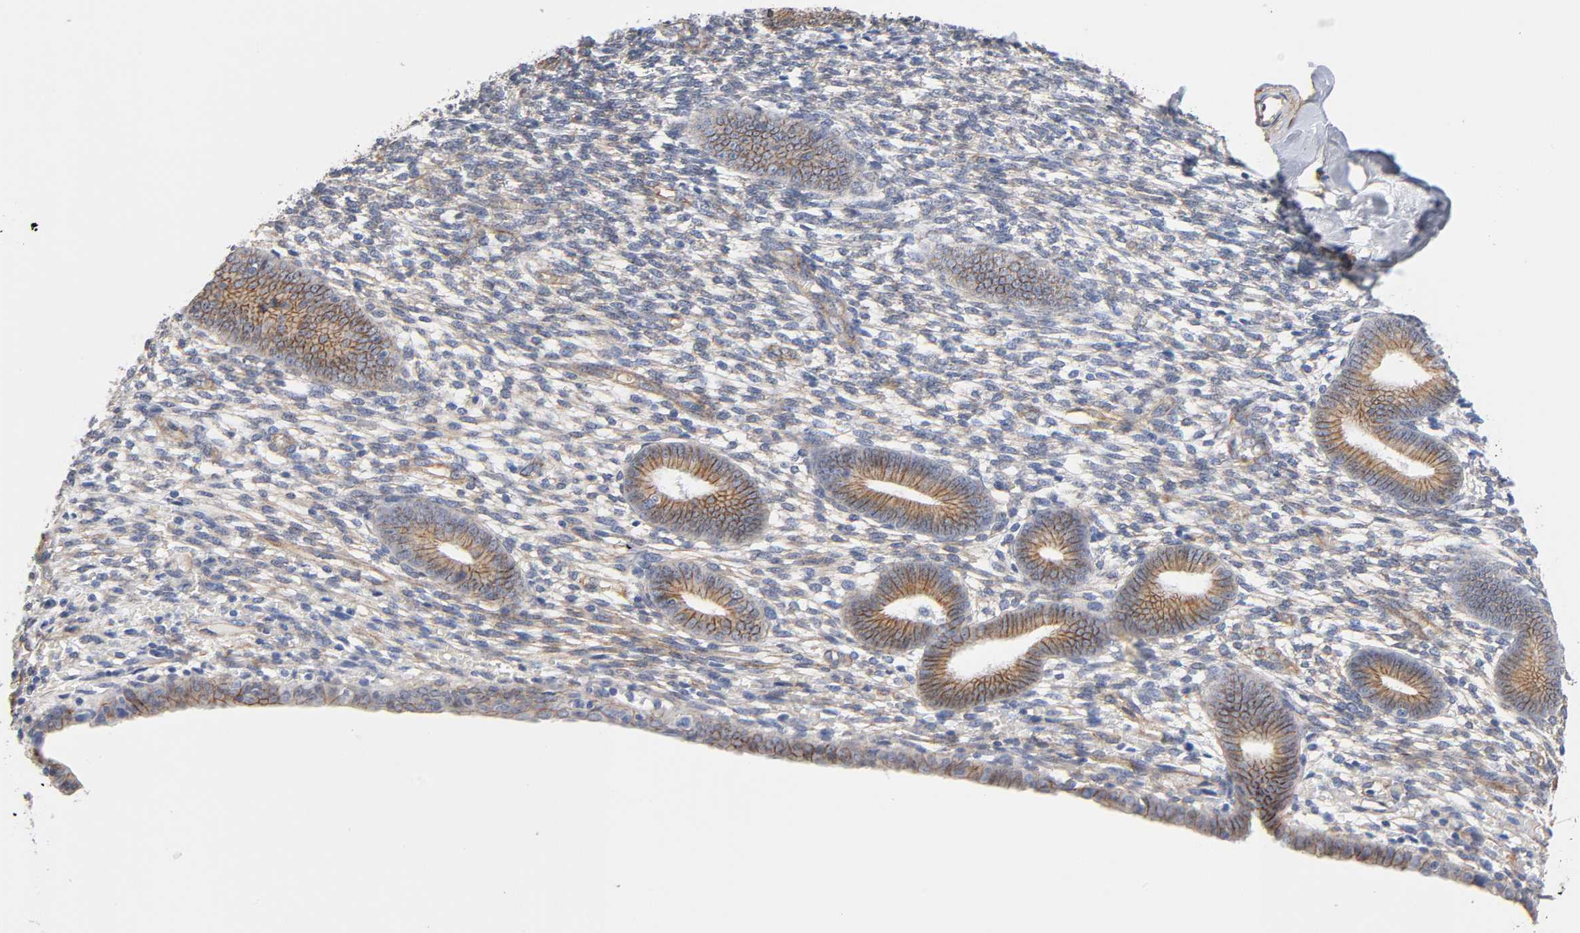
{"staining": {"intensity": "weak", "quantity": "25%-75%", "location": "cytoplasmic/membranous"}, "tissue": "endometrium", "cell_type": "Cells in endometrial stroma", "image_type": "normal", "snomed": [{"axis": "morphology", "description": "Normal tissue, NOS"}, {"axis": "topography", "description": "Endometrium"}], "caption": "The photomicrograph demonstrates immunohistochemical staining of benign endometrium. There is weak cytoplasmic/membranous expression is identified in approximately 25%-75% of cells in endometrial stroma.", "gene": "SPTAN1", "patient": {"sex": "female", "age": 57}}